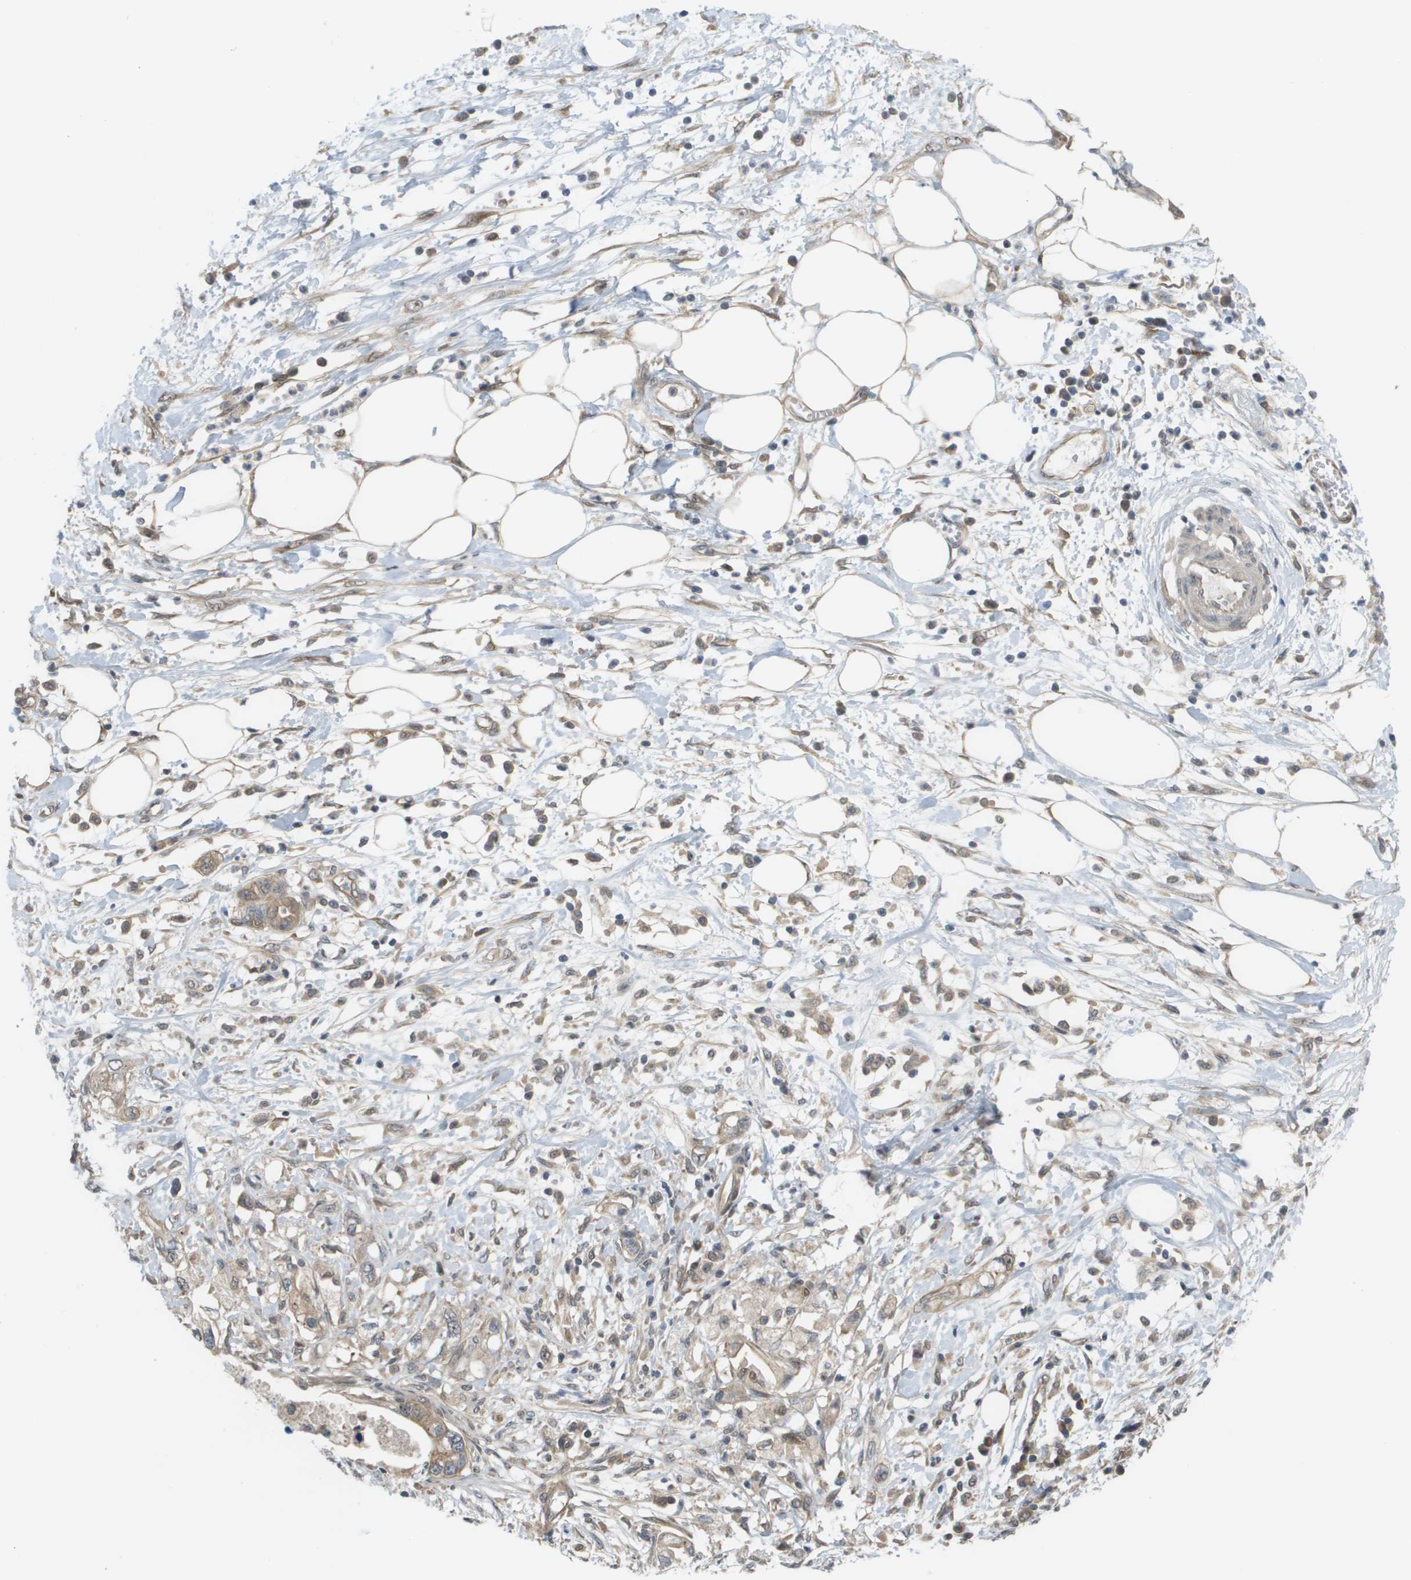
{"staining": {"intensity": "moderate", "quantity": ">75%", "location": "cytoplasmic/membranous"}, "tissue": "pancreatic cancer", "cell_type": "Tumor cells", "image_type": "cancer", "snomed": [{"axis": "morphology", "description": "Adenocarcinoma, NOS"}, {"axis": "topography", "description": "Pancreas"}], "caption": "Pancreatic adenocarcinoma was stained to show a protein in brown. There is medium levels of moderate cytoplasmic/membranous positivity in approximately >75% of tumor cells.", "gene": "CTPS2", "patient": {"sex": "male", "age": 56}}